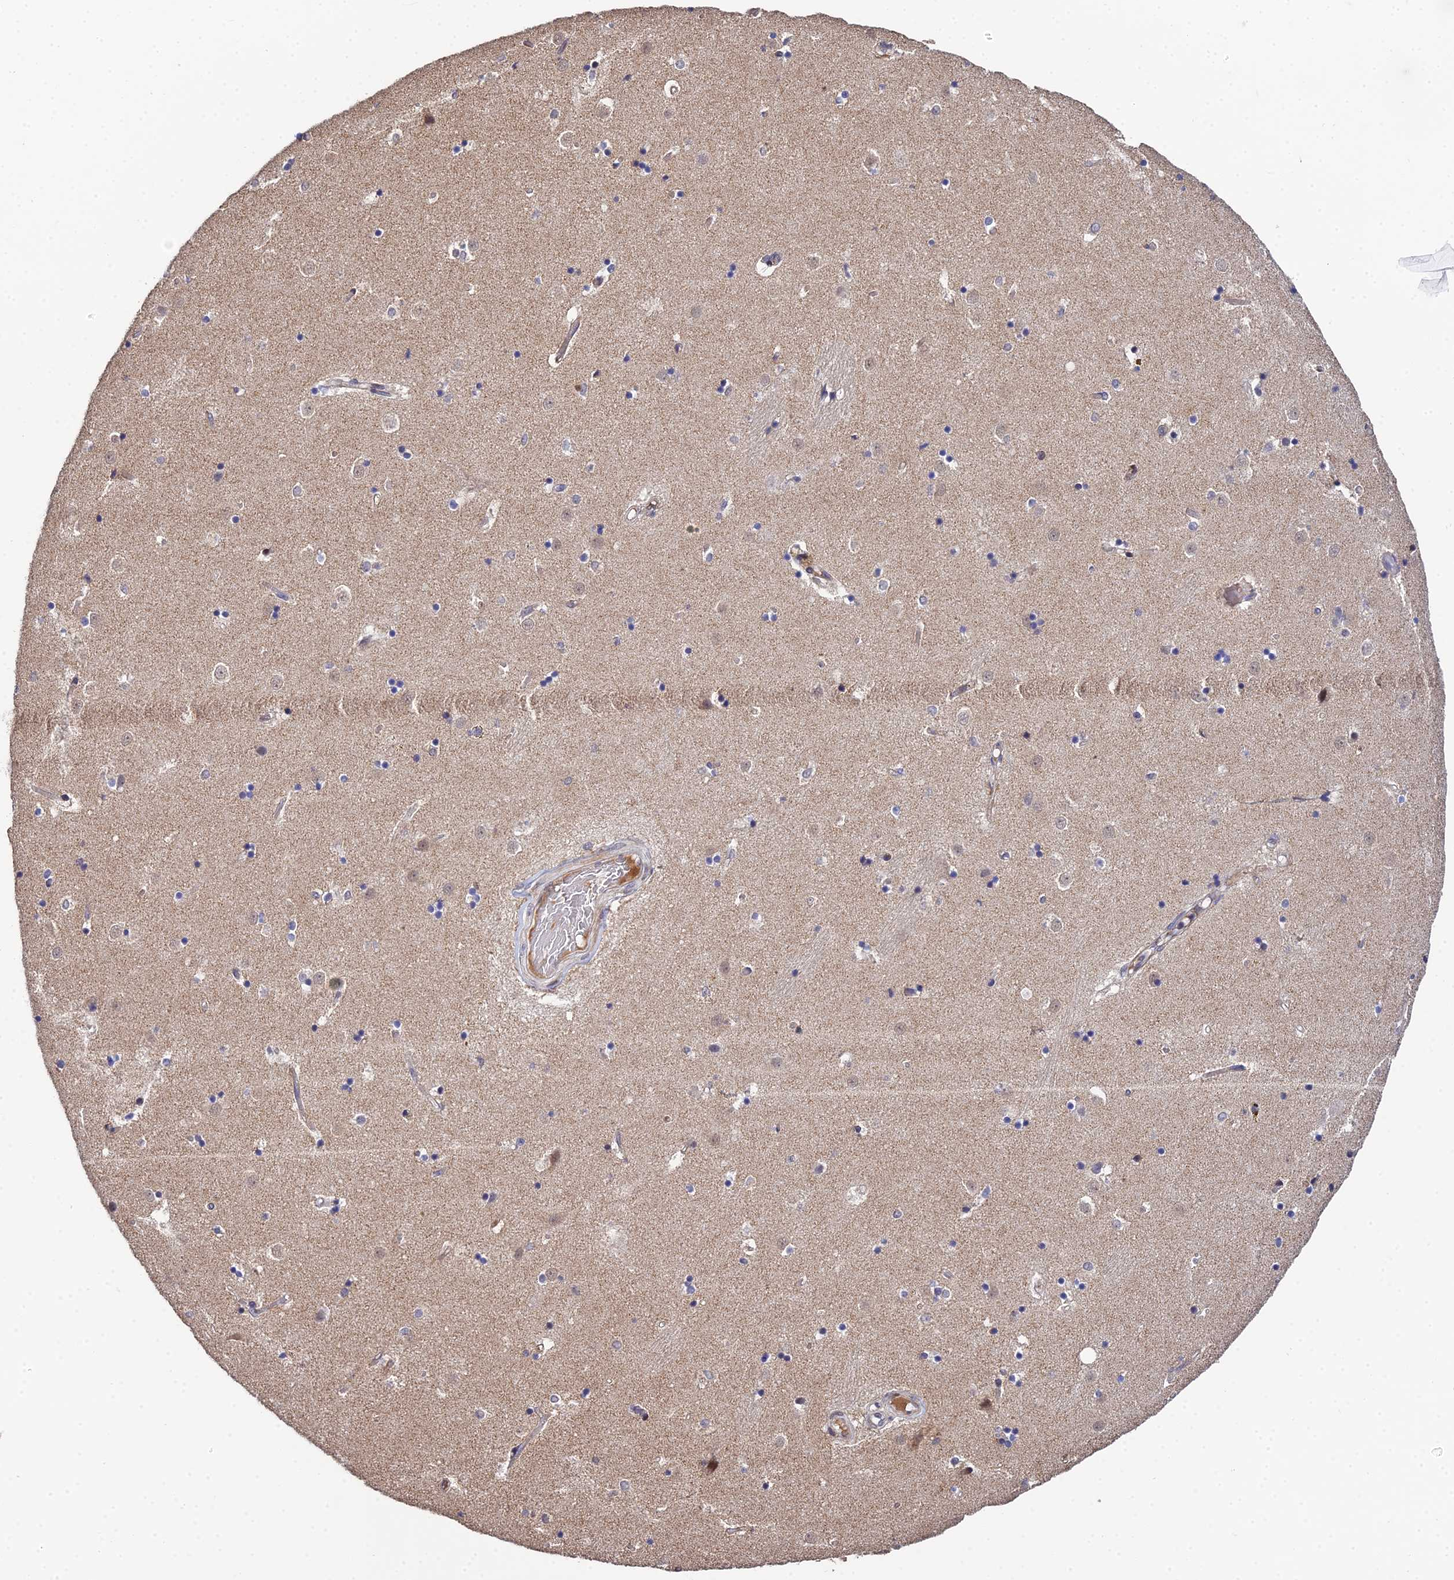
{"staining": {"intensity": "negative", "quantity": "none", "location": "none"}, "tissue": "caudate", "cell_type": "Glial cells", "image_type": "normal", "snomed": [{"axis": "morphology", "description": "Normal tissue, NOS"}, {"axis": "topography", "description": "Lateral ventricle wall"}], "caption": "Immunohistochemistry photomicrograph of benign caudate: caudate stained with DAB reveals no significant protein positivity in glial cells.", "gene": "BIVM", "patient": {"sex": "female", "age": 52}}